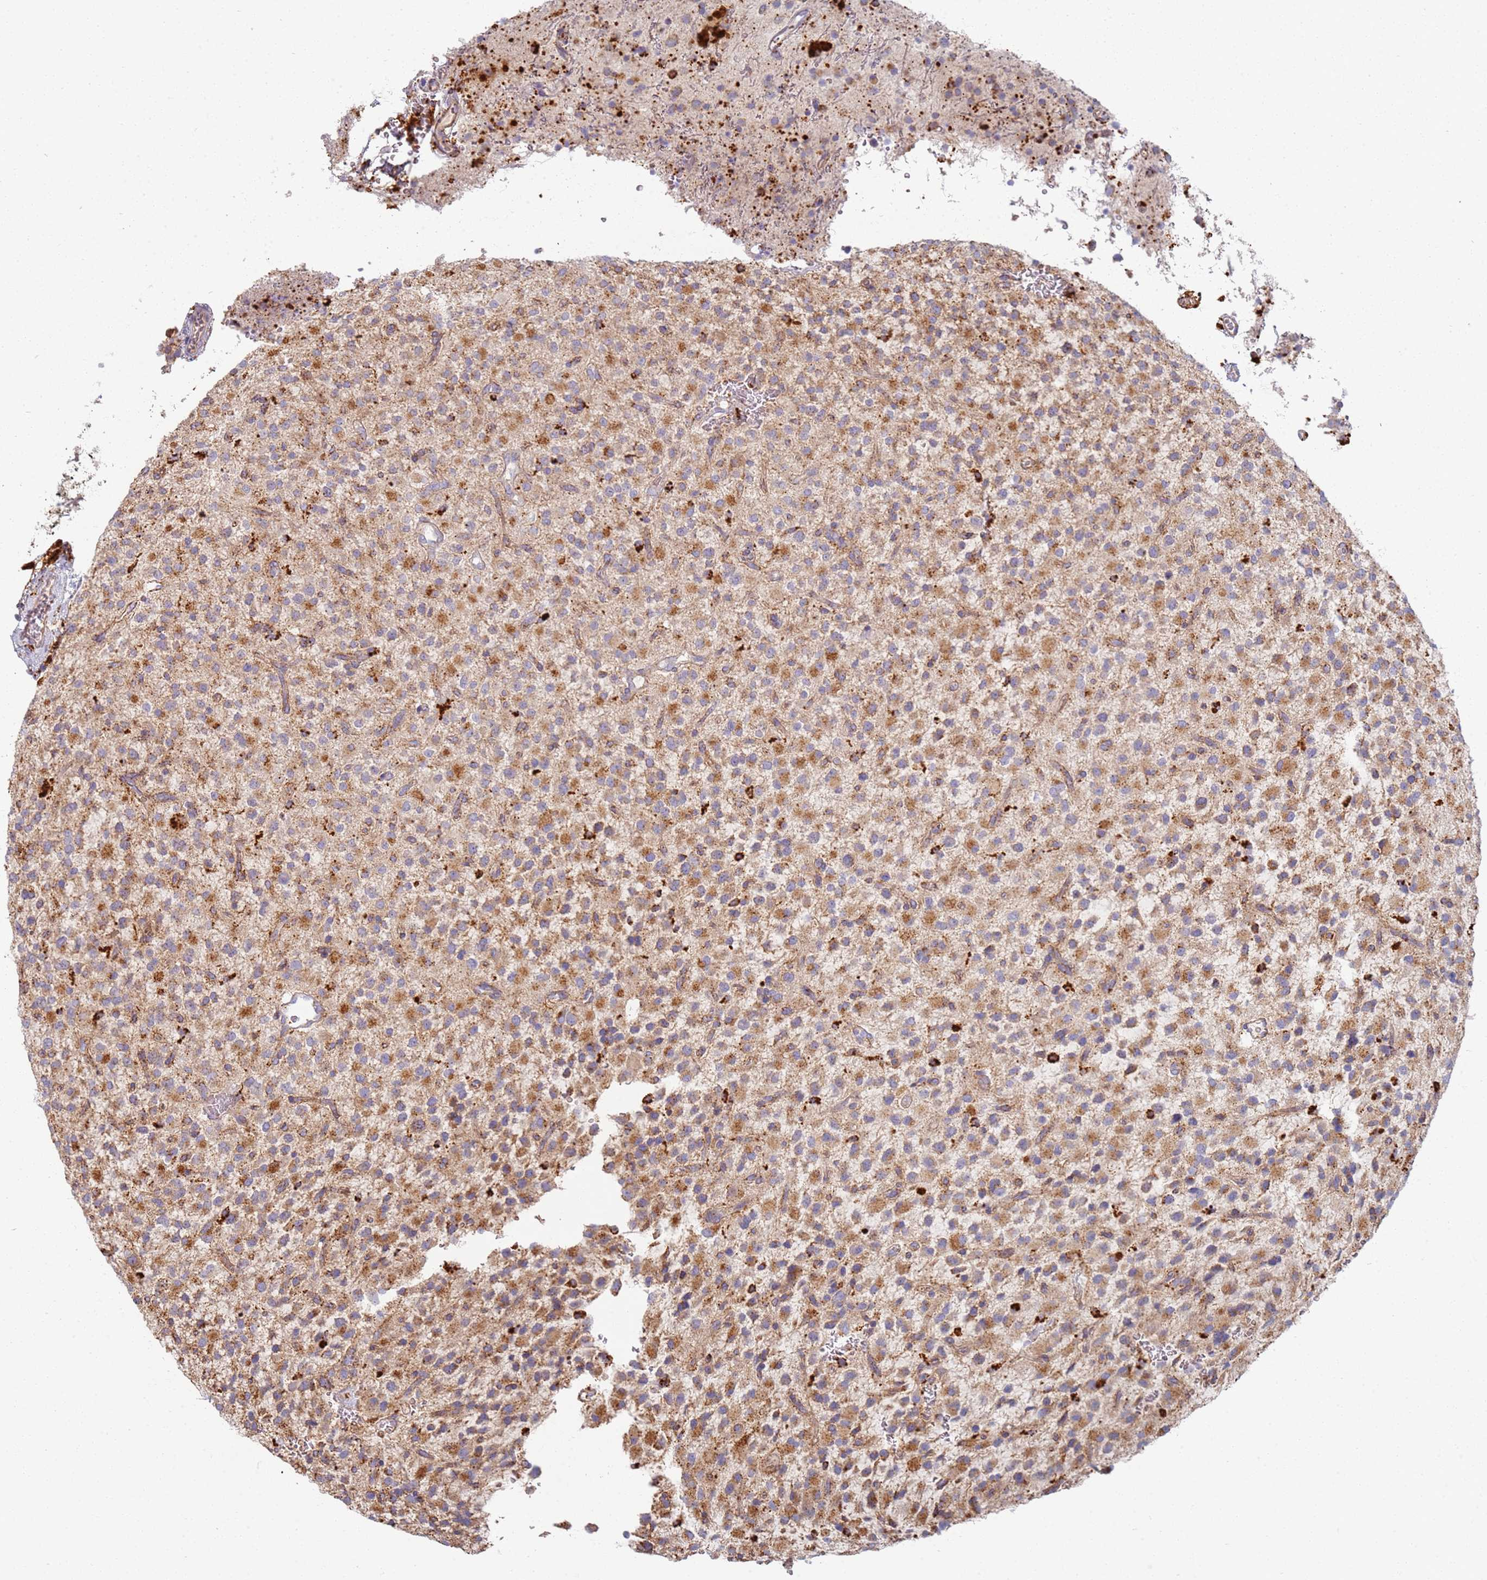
{"staining": {"intensity": "moderate", "quantity": ">75%", "location": "cytoplasmic/membranous"}, "tissue": "glioma", "cell_type": "Tumor cells", "image_type": "cancer", "snomed": [{"axis": "morphology", "description": "Glioma, malignant, High grade"}, {"axis": "topography", "description": "Brain"}], "caption": "Immunohistochemistry (DAB) staining of human malignant glioma (high-grade) demonstrates moderate cytoplasmic/membranous protein positivity in approximately >75% of tumor cells.", "gene": "TMEM229B", "patient": {"sex": "male", "age": 34}}